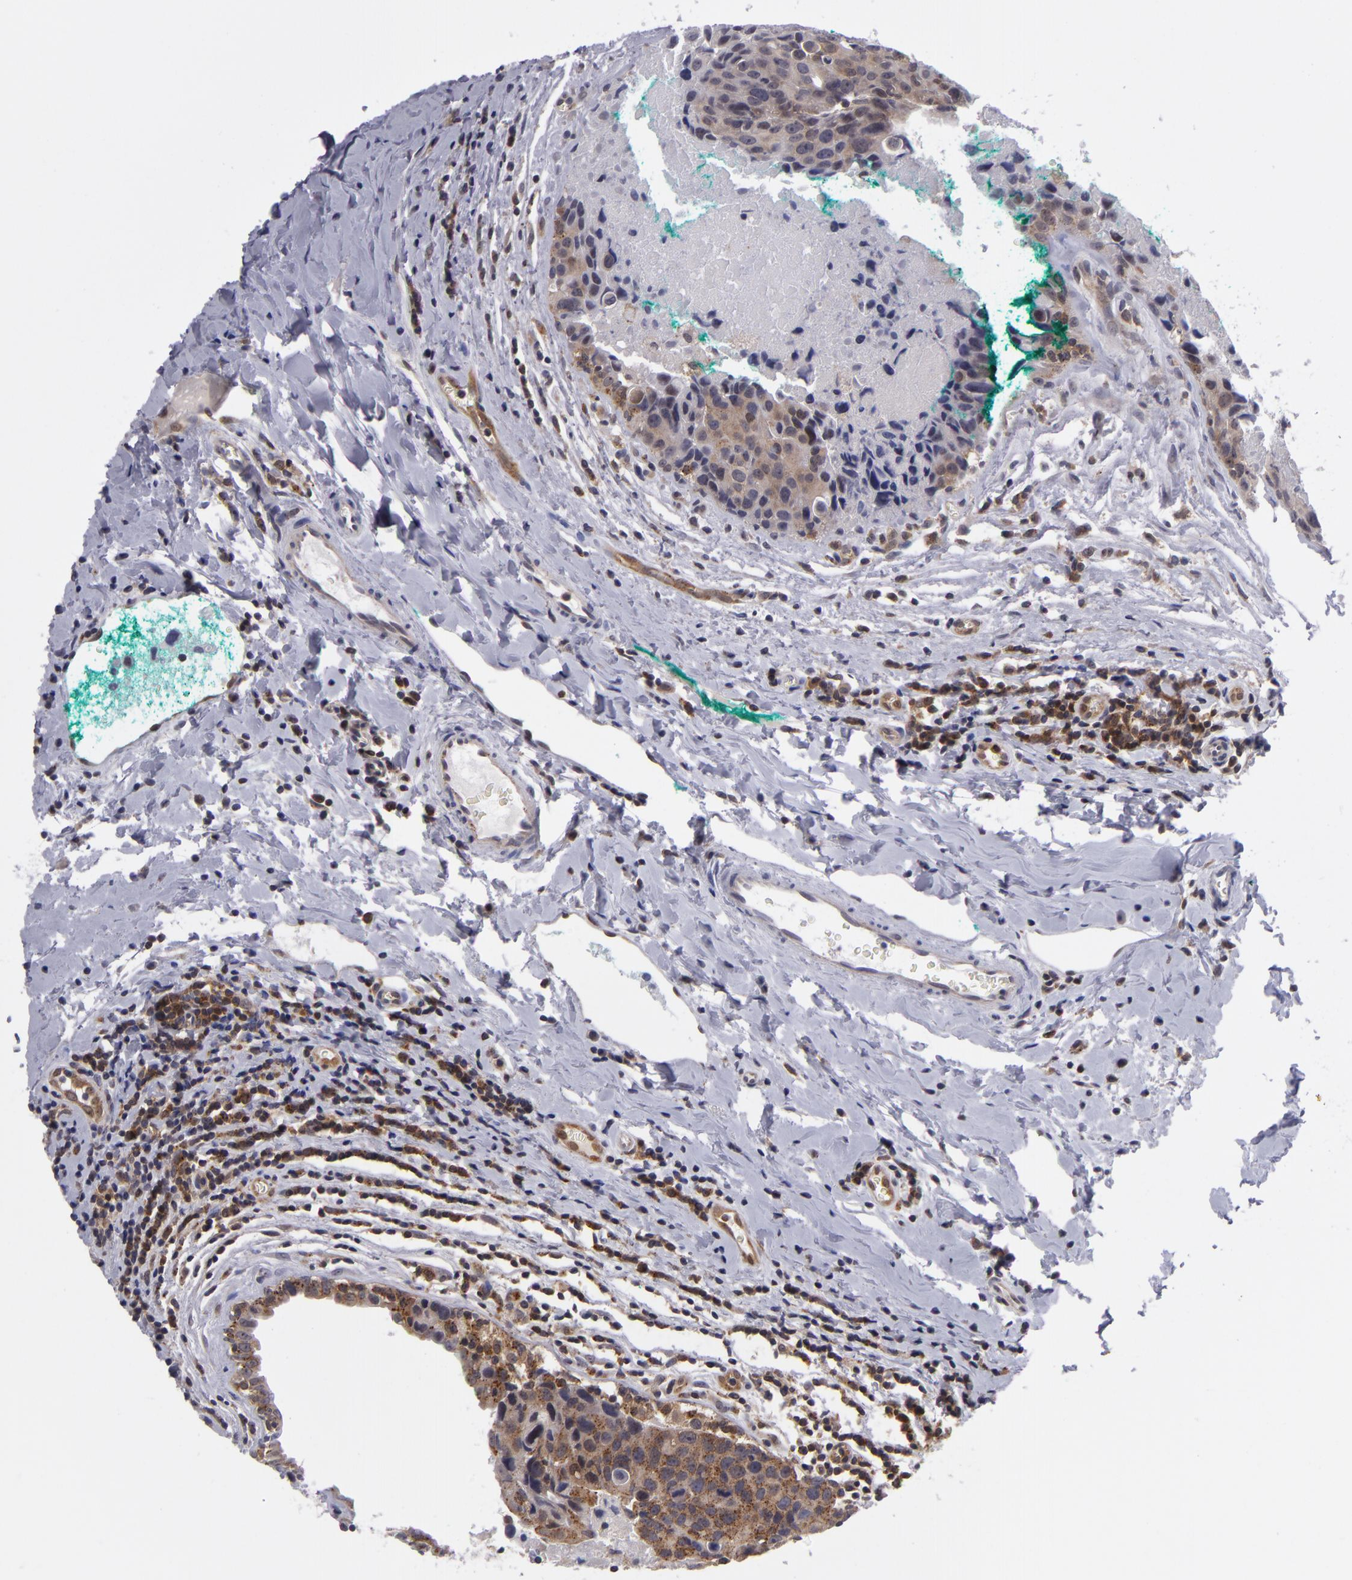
{"staining": {"intensity": "moderate", "quantity": ">75%", "location": "cytoplasmic/membranous"}, "tissue": "breast cancer", "cell_type": "Tumor cells", "image_type": "cancer", "snomed": [{"axis": "morphology", "description": "Duct carcinoma"}, {"axis": "topography", "description": "Breast"}], "caption": "DAB (3,3'-diaminobenzidine) immunohistochemical staining of human breast infiltrating ductal carcinoma reveals moderate cytoplasmic/membranous protein positivity in about >75% of tumor cells.", "gene": "BCL10", "patient": {"sex": "female", "age": 24}}